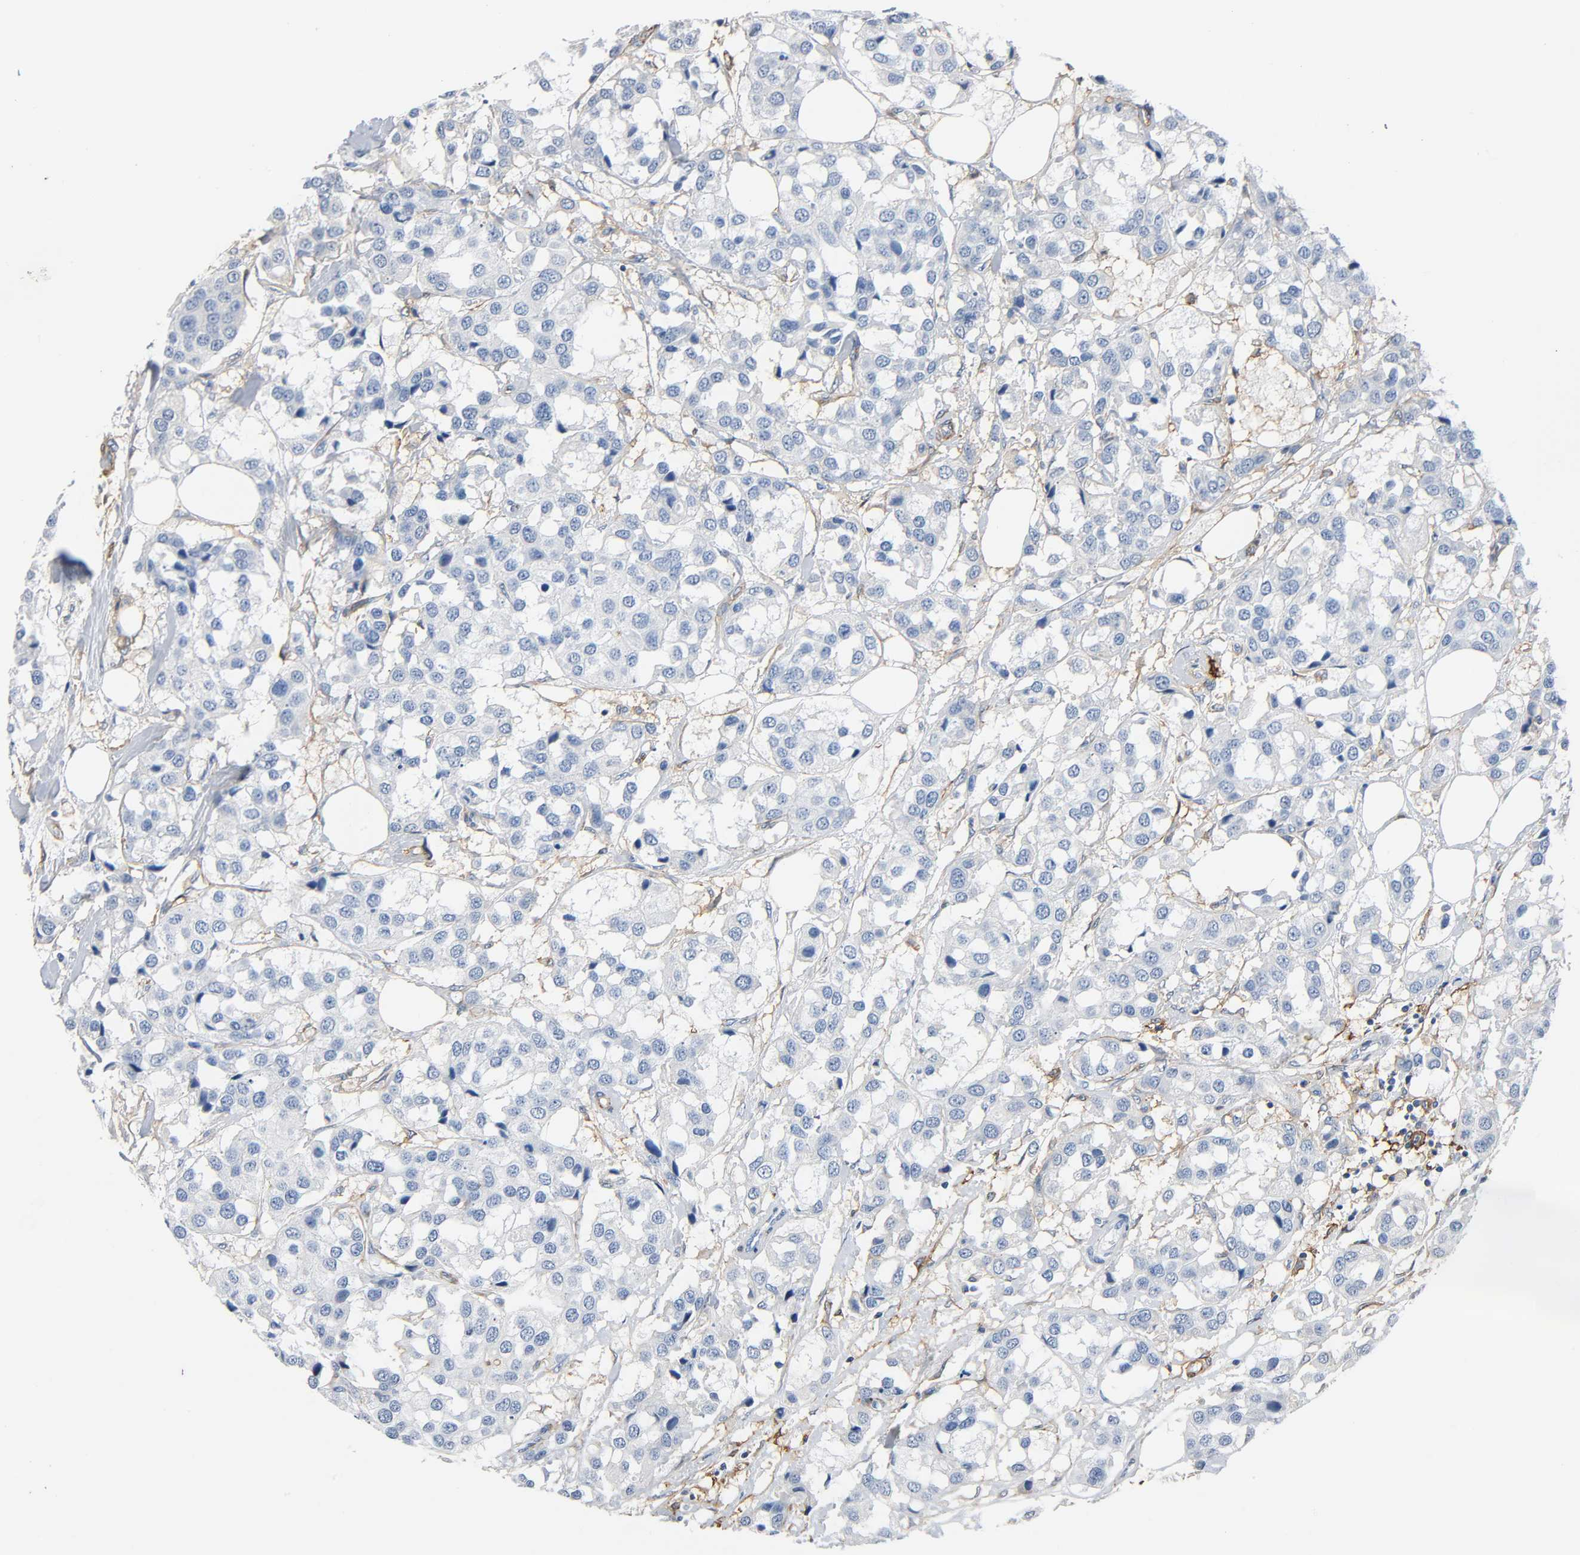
{"staining": {"intensity": "negative", "quantity": "none", "location": "none"}, "tissue": "breast cancer", "cell_type": "Tumor cells", "image_type": "cancer", "snomed": [{"axis": "morphology", "description": "Duct carcinoma"}, {"axis": "topography", "description": "Breast"}], "caption": "Breast cancer (invasive ductal carcinoma) was stained to show a protein in brown. There is no significant positivity in tumor cells.", "gene": "ANPEP", "patient": {"sex": "female", "age": 80}}